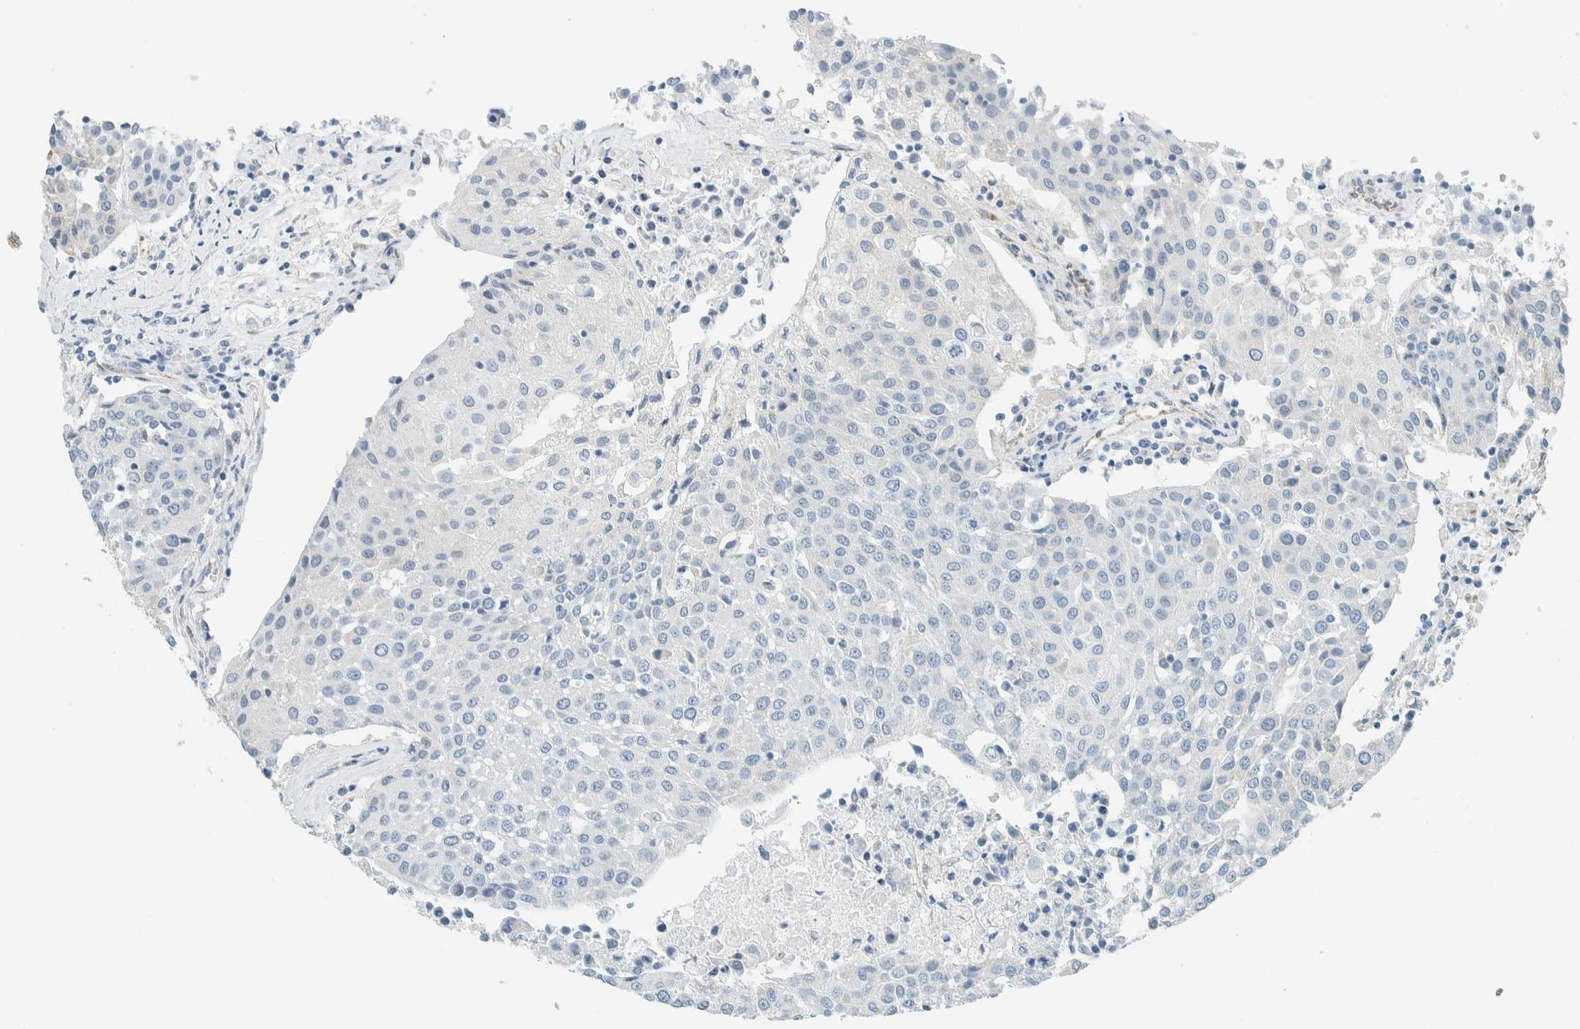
{"staining": {"intensity": "negative", "quantity": "none", "location": "none"}, "tissue": "urothelial cancer", "cell_type": "Tumor cells", "image_type": "cancer", "snomed": [{"axis": "morphology", "description": "Urothelial carcinoma, High grade"}, {"axis": "topography", "description": "Urinary bladder"}], "caption": "There is no significant staining in tumor cells of urothelial cancer.", "gene": "ALDH7A1", "patient": {"sex": "female", "age": 85}}